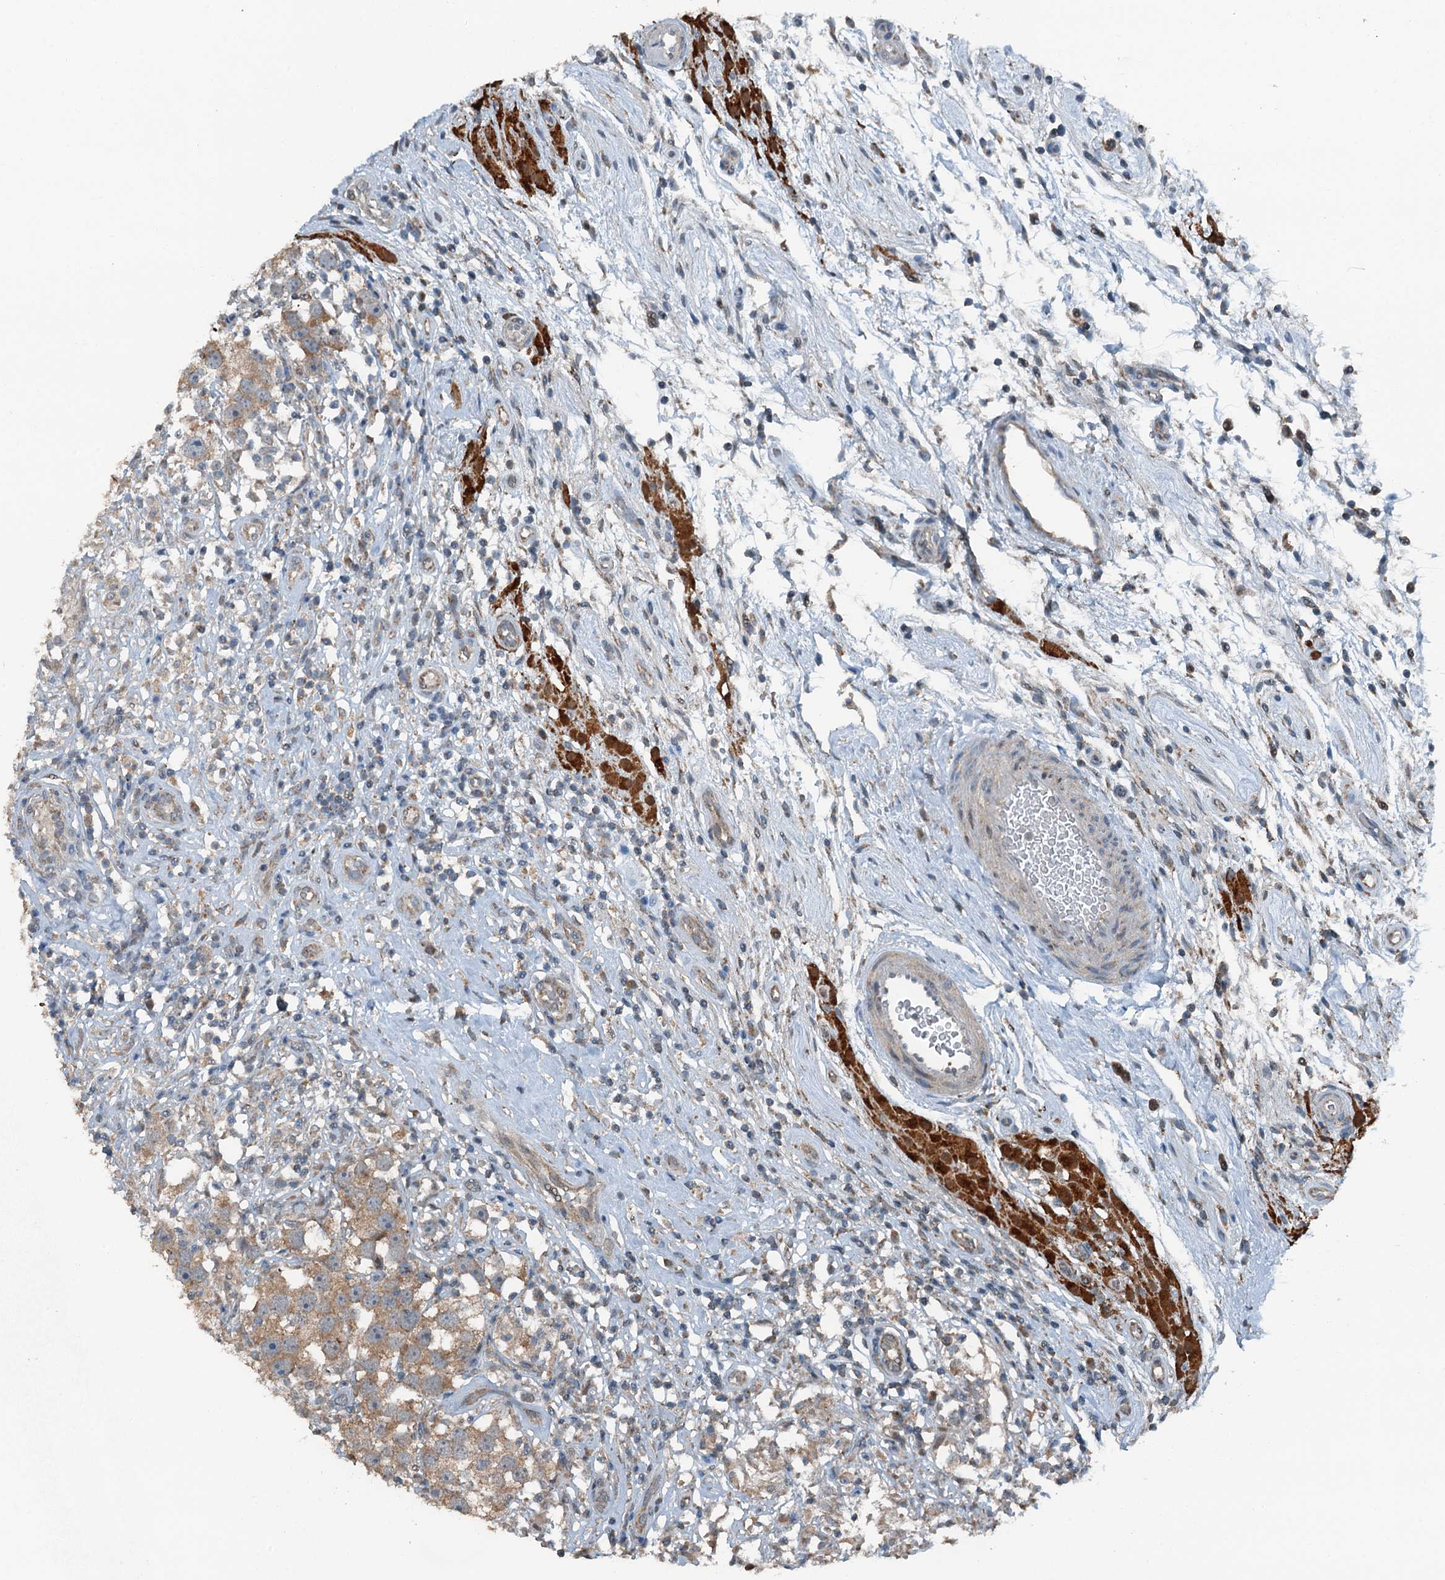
{"staining": {"intensity": "moderate", "quantity": ">75%", "location": "cytoplasmic/membranous"}, "tissue": "testis cancer", "cell_type": "Tumor cells", "image_type": "cancer", "snomed": [{"axis": "morphology", "description": "Seminoma, NOS"}, {"axis": "topography", "description": "Testis"}], "caption": "IHC image of neoplastic tissue: human testis cancer (seminoma) stained using immunohistochemistry (IHC) exhibits medium levels of moderate protein expression localized specifically in the cytoplasmic/membranous of tumor cells, appearing as a cytoplasmic/membranous brown color.", "gene": "BMERB1", "patient": {"sex": "male", "age": 49}}